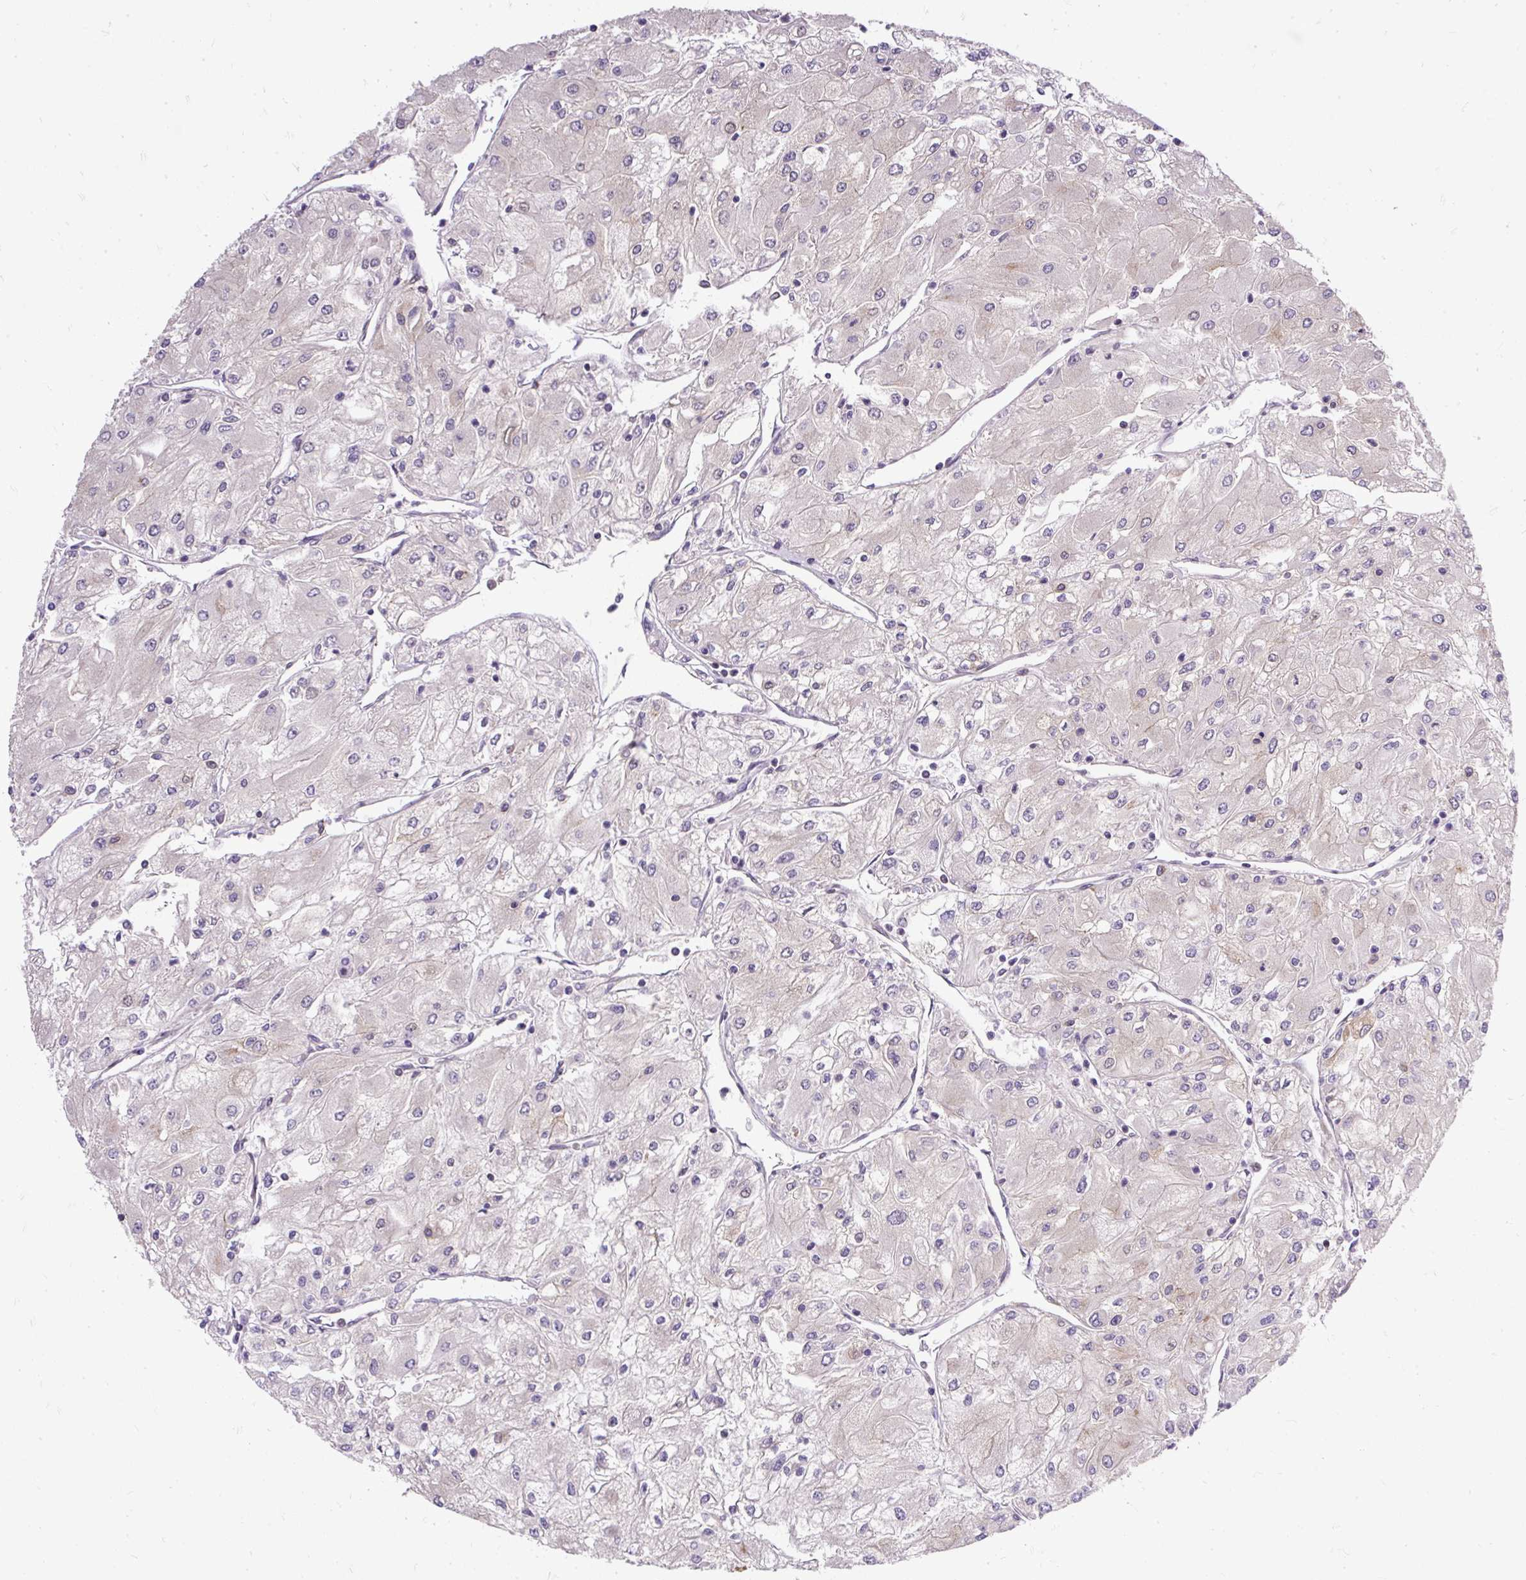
{"staining": {"intensity": "negative", "quantity": "none", "location": "none"}, "tissue": "renal cancer", "cell_type": "Tumor cells", "image_type": "cancer", "snomed": [{"axis": "morphology", "description": "Adenocarcinoma, NOS"}, {"axis": "topography", "description": "Kidney"}], "caption": "An image of renal cancer stained for a protein demonstrates no brown staining in tumor cells.", "gene": "TRIM17", "patient": {"sex": "male", "age": 80}}